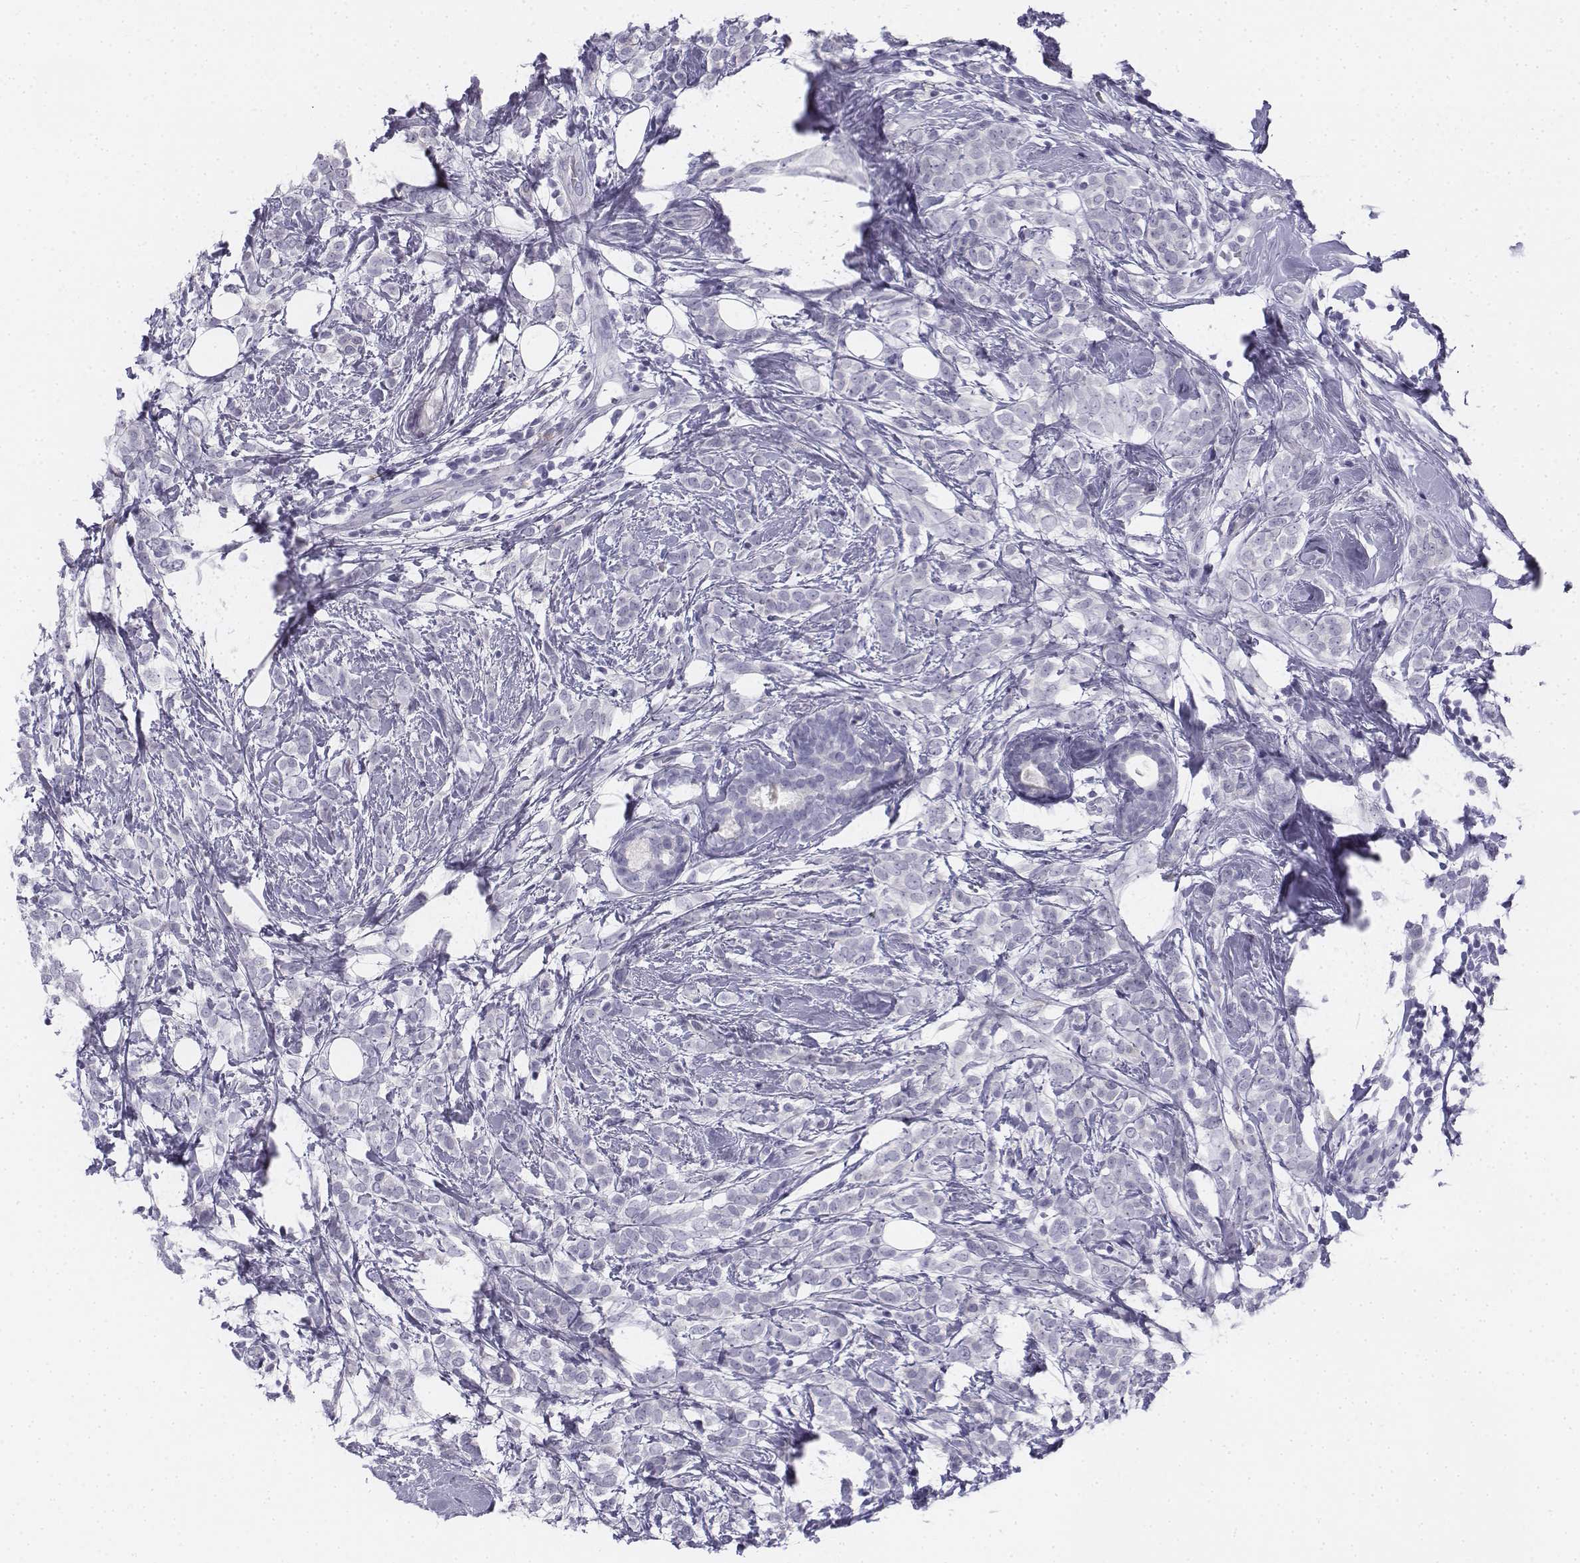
{"staining": {"intensity": "negative", "quantity": "none", "location": "none"}, "tissue": "breast cancer", "cell_type": "Tumor cells", "image_type": "cancer", "snomed": [{"axis": "morphology", "description": "Lobular carcinoma"}, {"axis": "topography", "description": "Breast"}], "caption": "Tumor cells show no significant protein staining in breast cancer (lobular carcinoma). (DAB immunohistochemistry visualized using brightfield microscopy, high magnification).", "gene": "TH", "patient": {"sex": "female", "age": 49}}